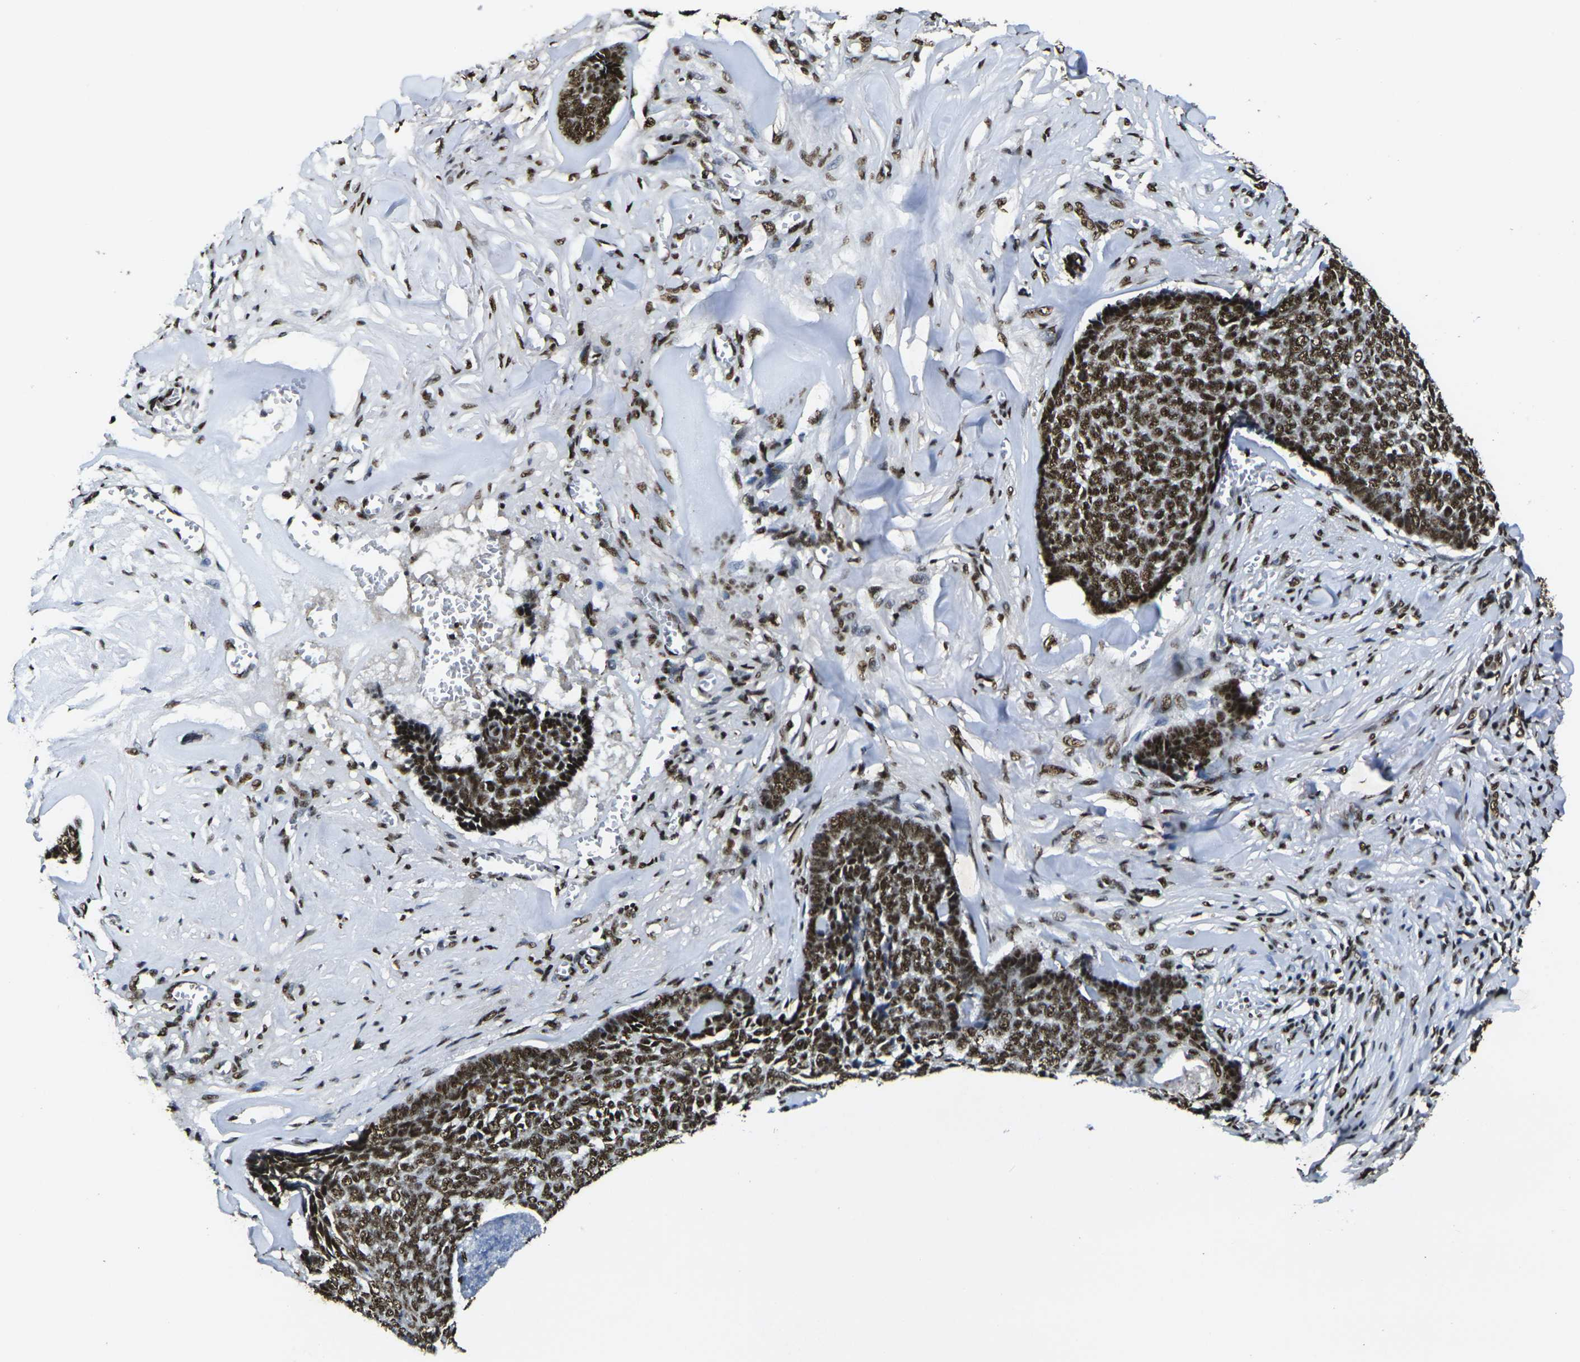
{"staining": {"intensity": "strong", "quantity": ">75%", "location": "nuclear"}, "tissue": "skin cancer", "cell_type": "Tumor cells", "image_type": "cancer", "snomed": [{"axis": "morphology", "description": "Basal cell carcinoma"}, {"axis": "topography", "description": "Skin"}], "caption": "A brown stain labels strong nuclear expression of a protein in human basal cell carcinoma (skin) tumor cells.", "gene": "SMARCC1", "patient": {"sex": "male", "age": 84}}